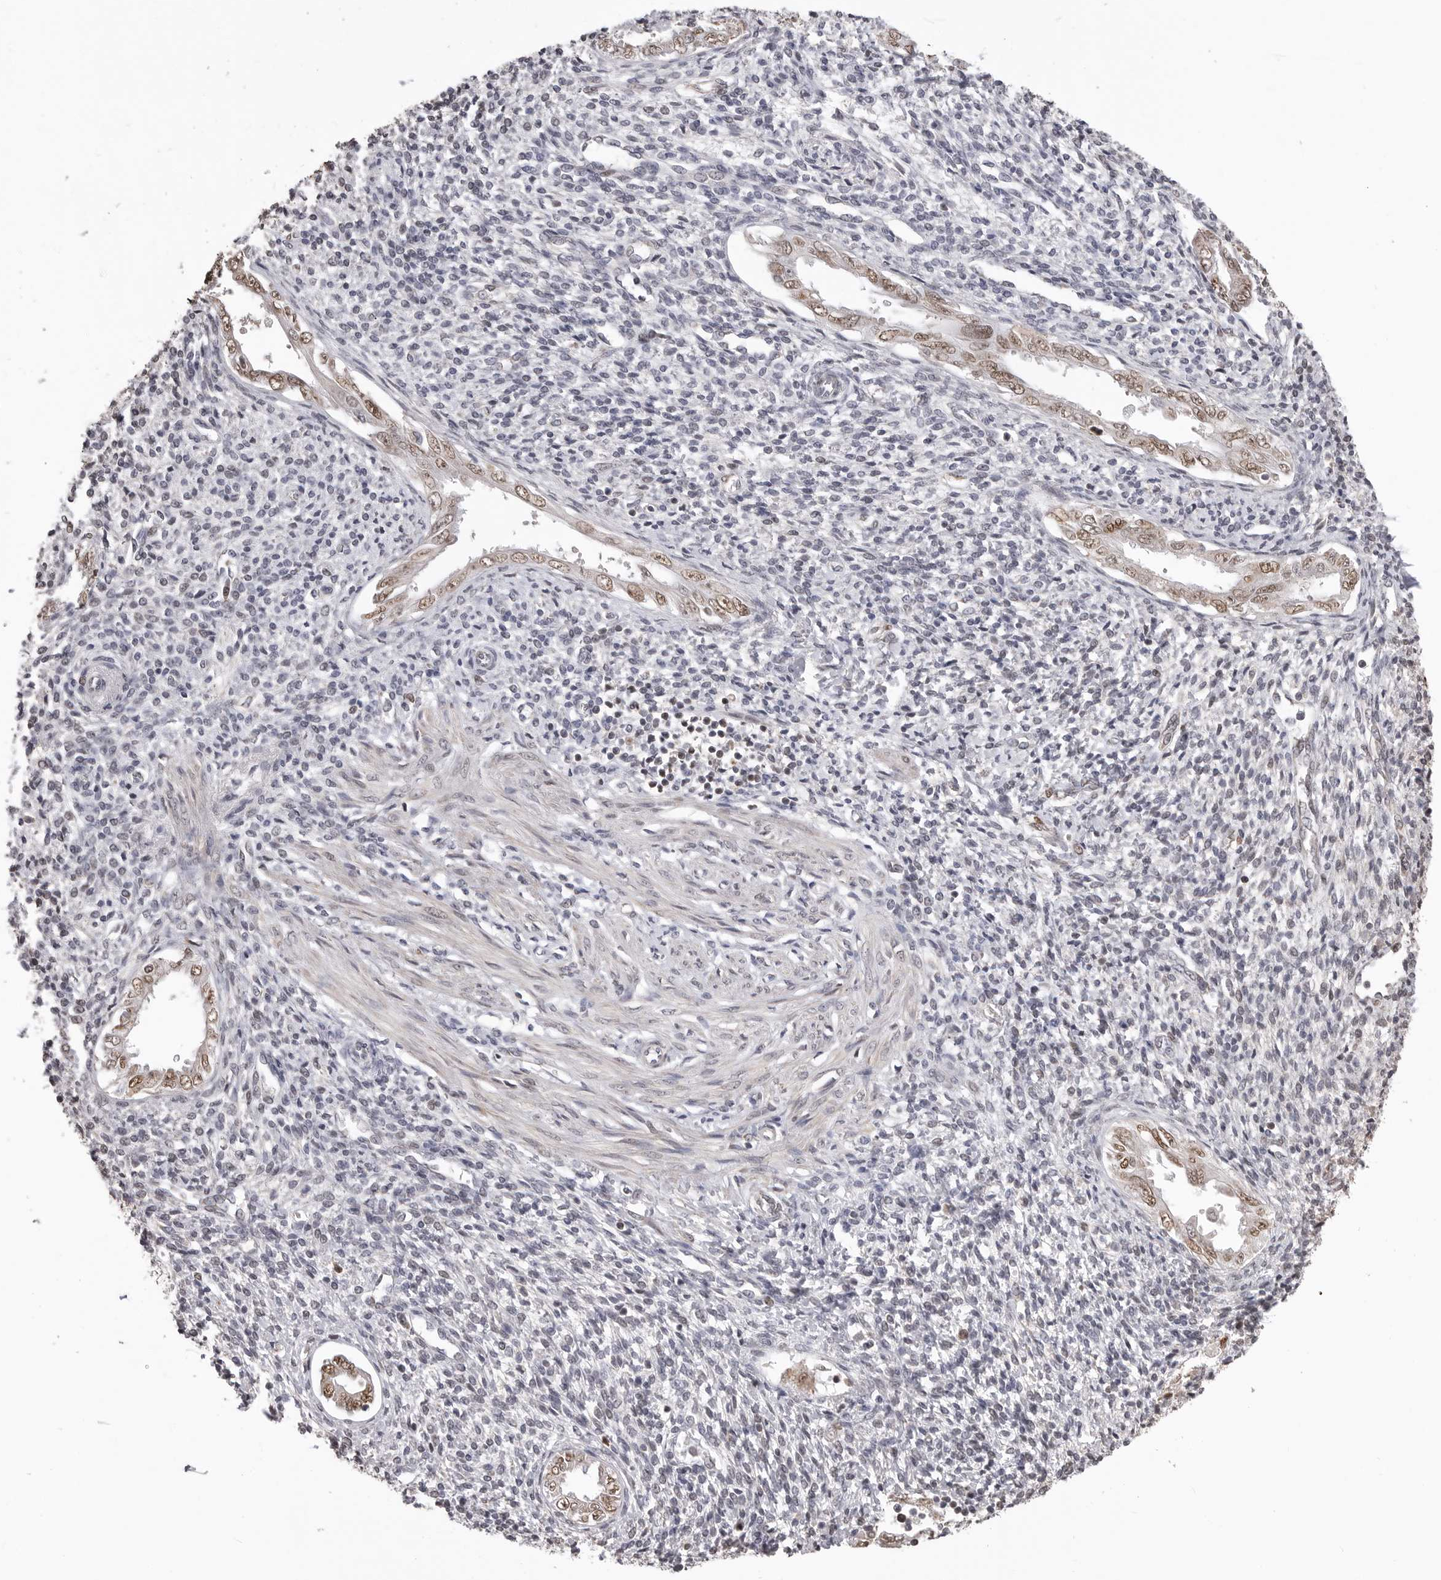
{"staining": {"intensity": "negative", "quantity": "none", "location": "none"}, "tissue": "endometrium", "cell_type": "Cells in endometrial stroma", "image_type": "normal", "snomed": [{"axis": "morphology", "description": "Normal tissue, NOS"}, {"axis": "topography", "description": "Endometrium"}], "caption": "High power microscopy image of an immunohistochemistry image of normal endometrium, revealing no significant staining in cells in endometrial stroma.", "gene": "SMARCC1", "patient": {"sex": "female", "age": 66}}